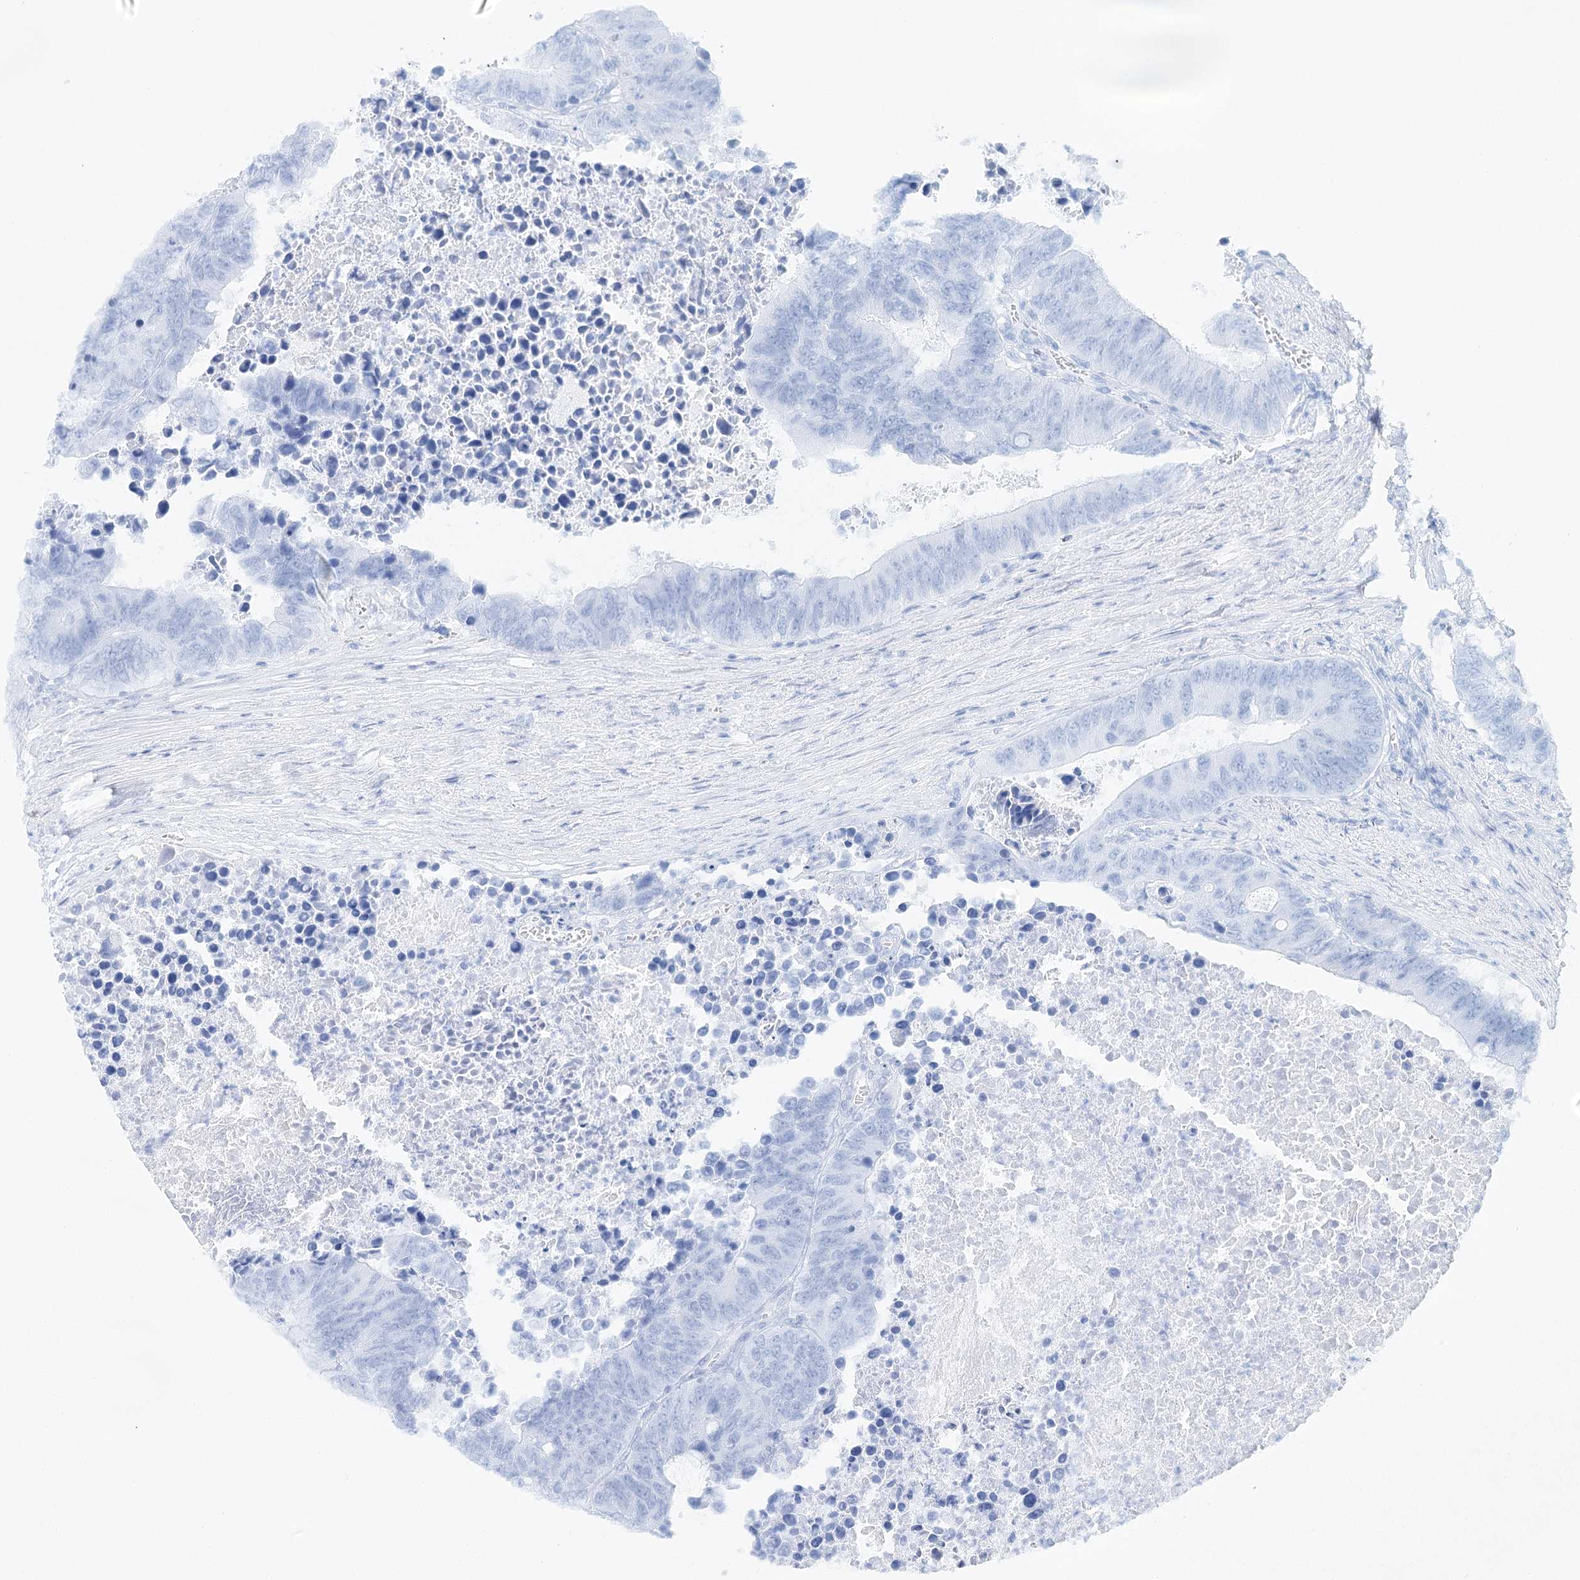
{"staining": {"intensity": "weak", "quantity": "<25%", "location": "cytoplasmic/membranous"}, "tissue": "colorectal cancer", "cell_type": "Tumor cells", "image_type": "cancer", "snomed": [{"axis": "morphology", "description": "Adenocarcinoma, NOS"}, {"axis": "topography", "description": "Colon"}], "caption": "There is no significant expression in tumor cells of colorectal cancer (adenocarcinoma).", "gene": "ABRAXAS2", "patient": {"sex": "male", "age": 87}}